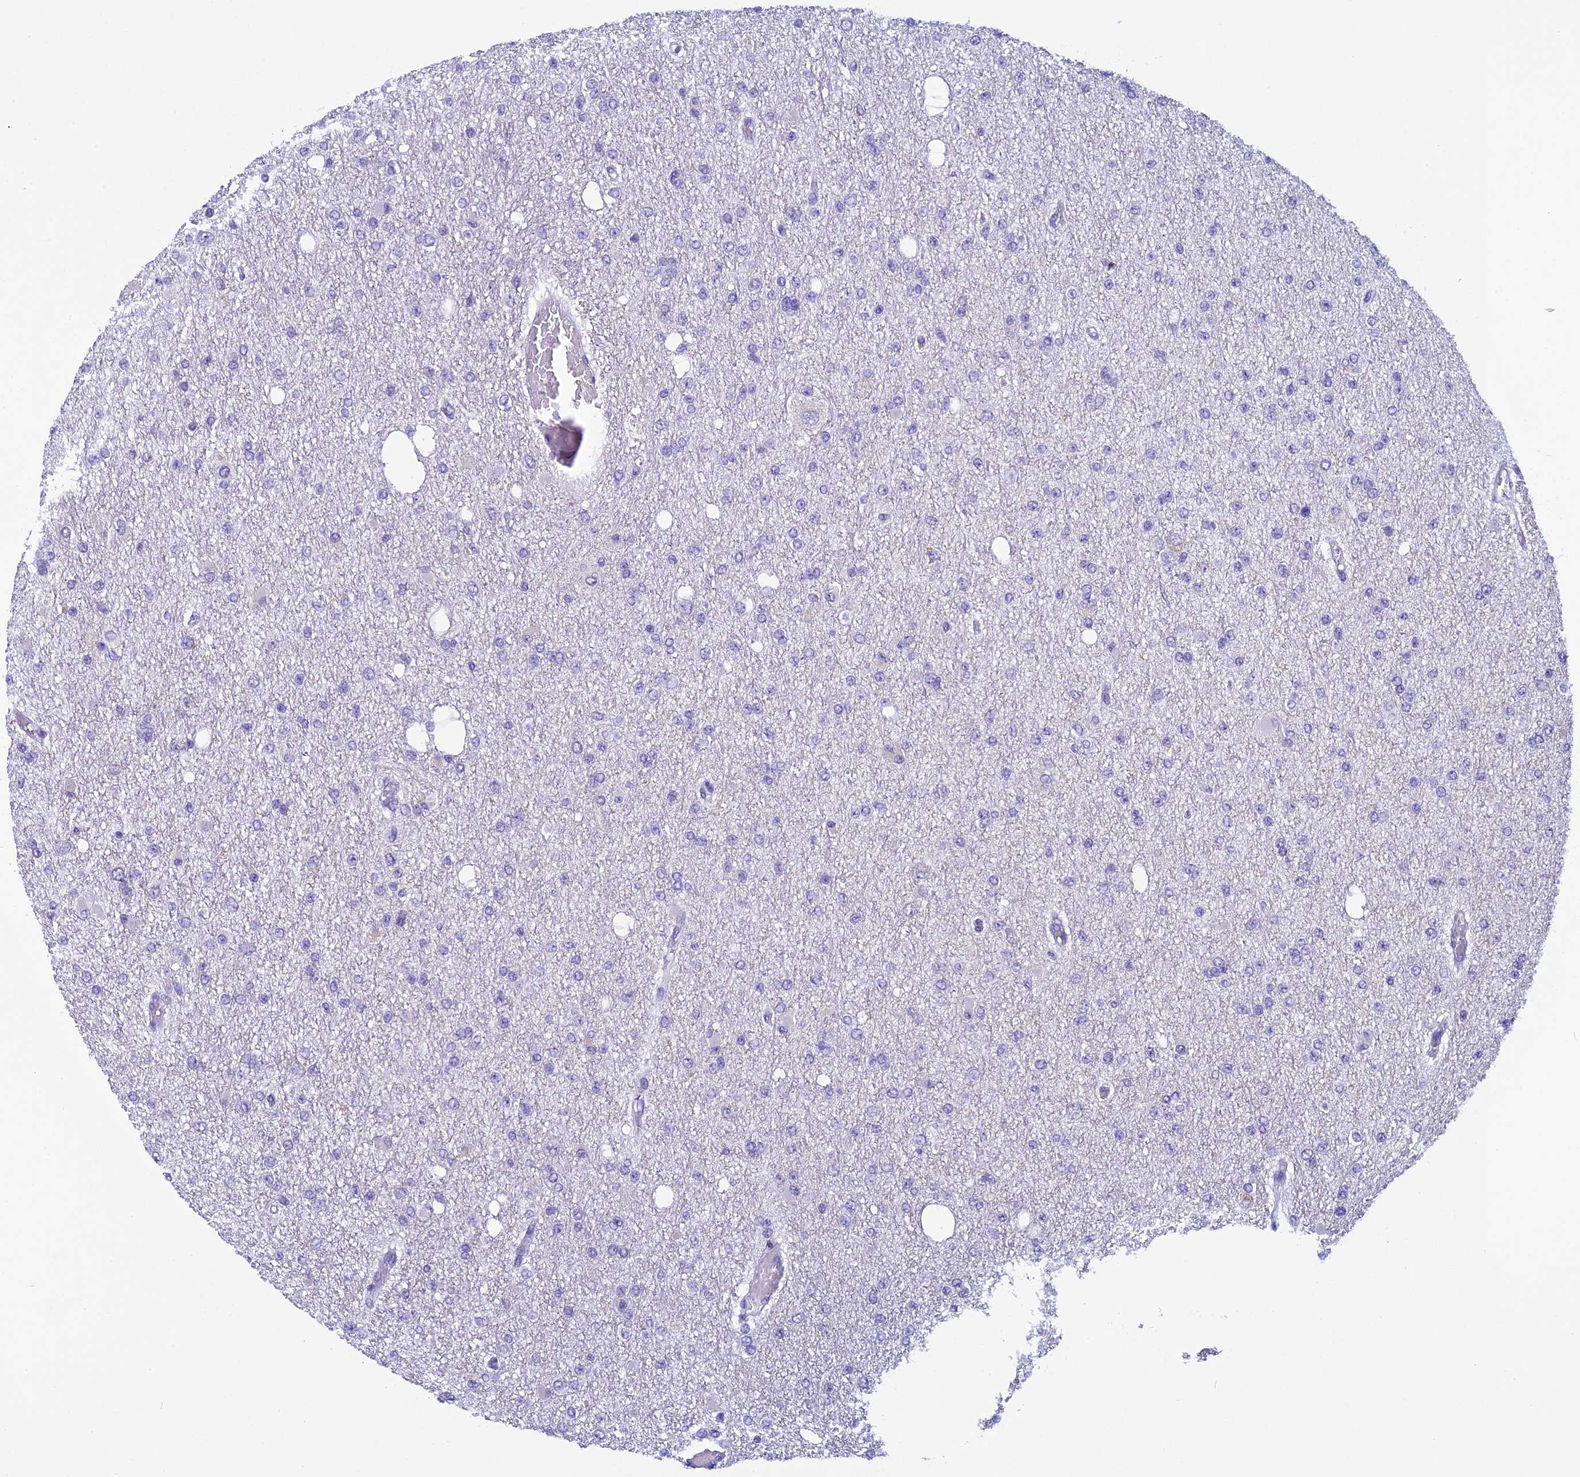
{"staining": {"intensity": "negative", "quantity": "none", "location": "none"}, "tissue": "glioma", "cell_type": "Tumor cells", "image_type": "cancer", "snomed": [{"axis": "morphology", "description": "Glioma, malignant, Low grade"}, {"axis": "topography", "description": "Brain"}], "caption": "Tumor cells are negative for brown protein staining in glioma.", "gene": "ZNF317", "patient": {"sex": "female", "age": 22}}